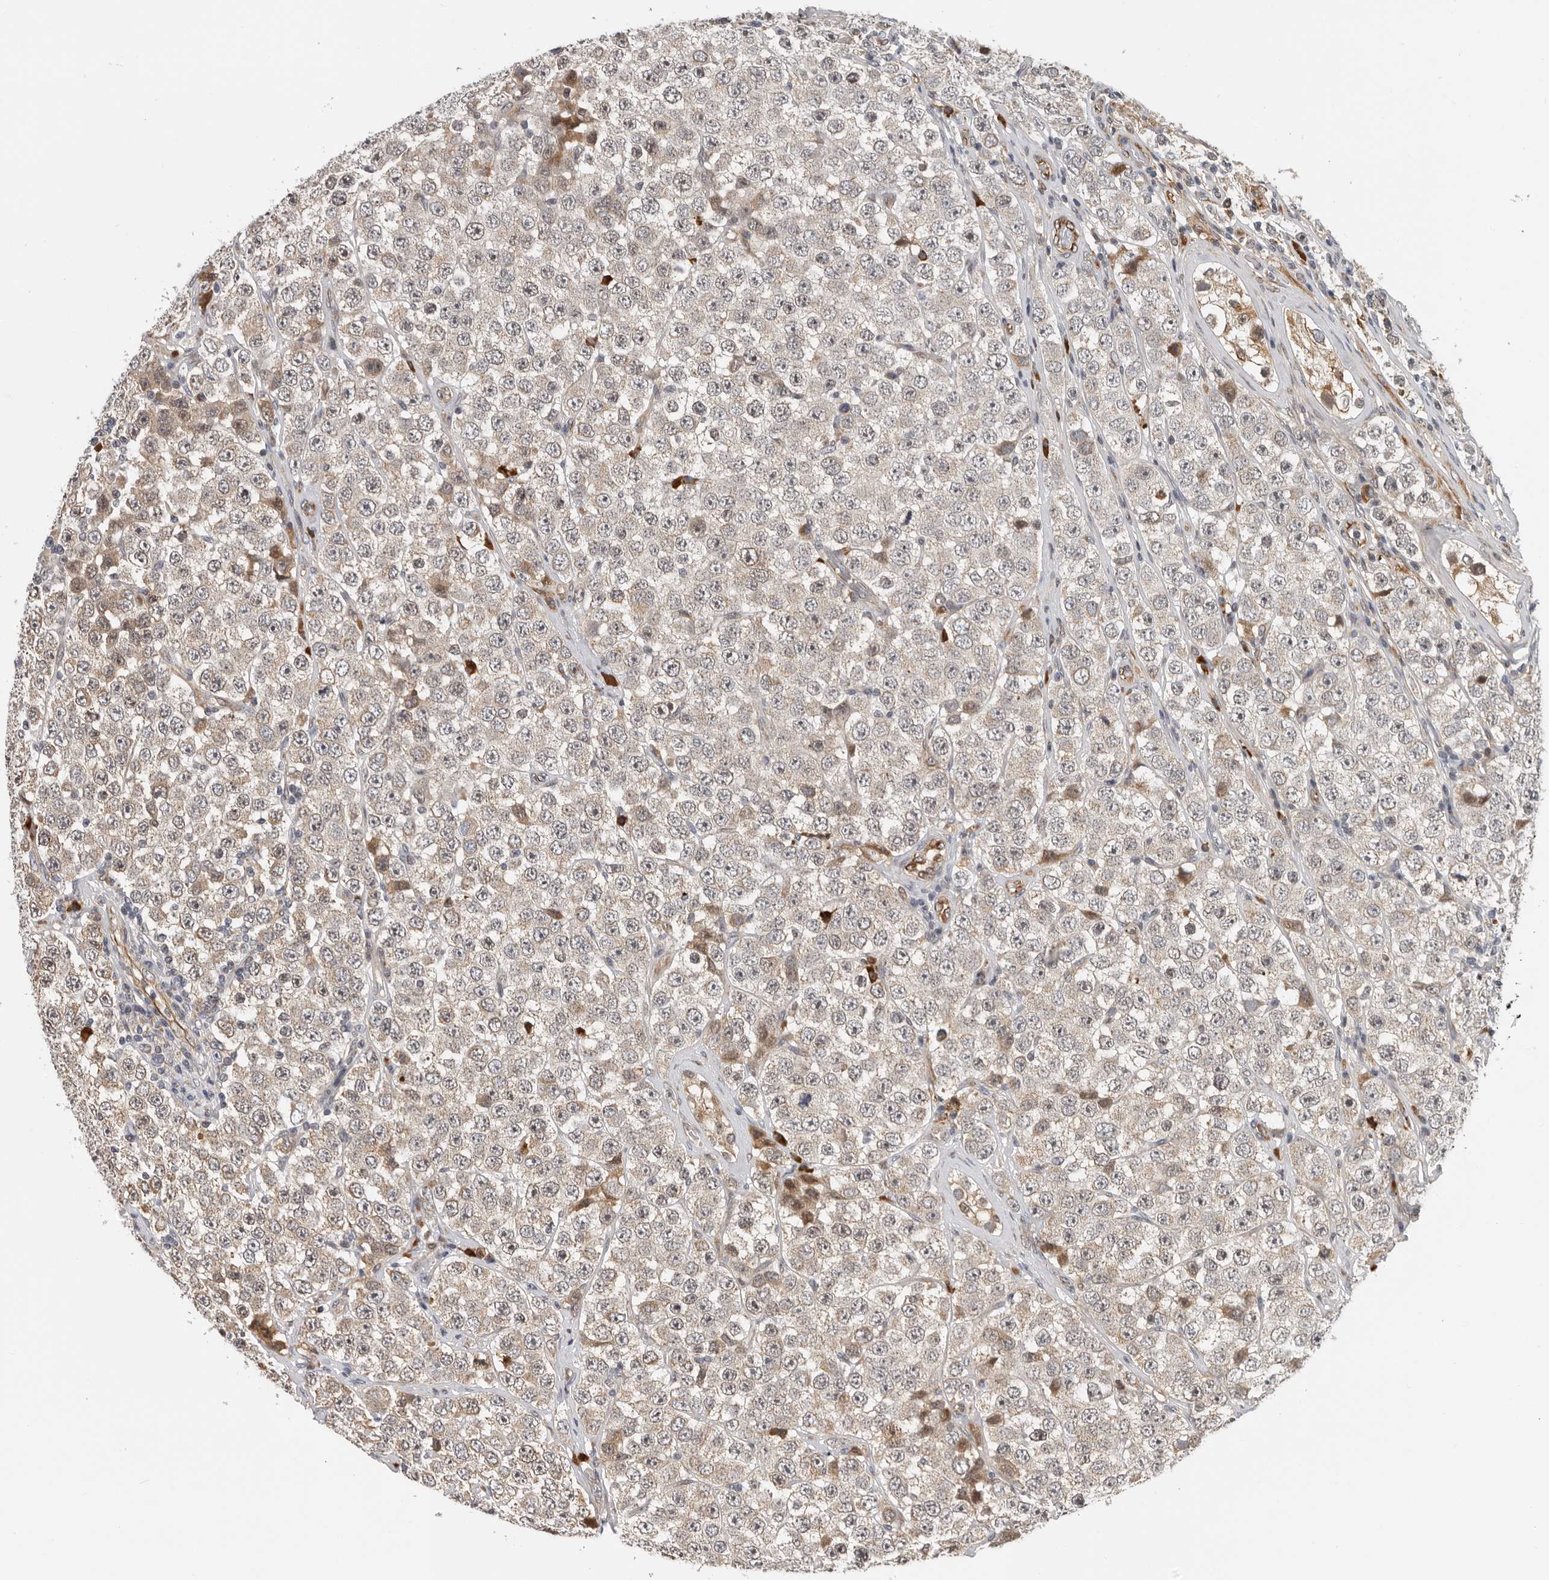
{"staining": {"intensity": "weak", "quantity": "<25%", "location": "cytoplasmic/membranous"}, "tissue": "testis cancer", "cell_type": "Tumor cells", "image_type": "cancer", "snomed": [{"axis": "morphology", "description": "Seminoma, NOS"}, {"axis": "topography", "description": "Testis"}], "caption": "Image shows no protein expression in tumor cells of testis cancer (seminoma) tissue.", "gene": "RNF157", "patient": {"sex": "male", "age": 28}}